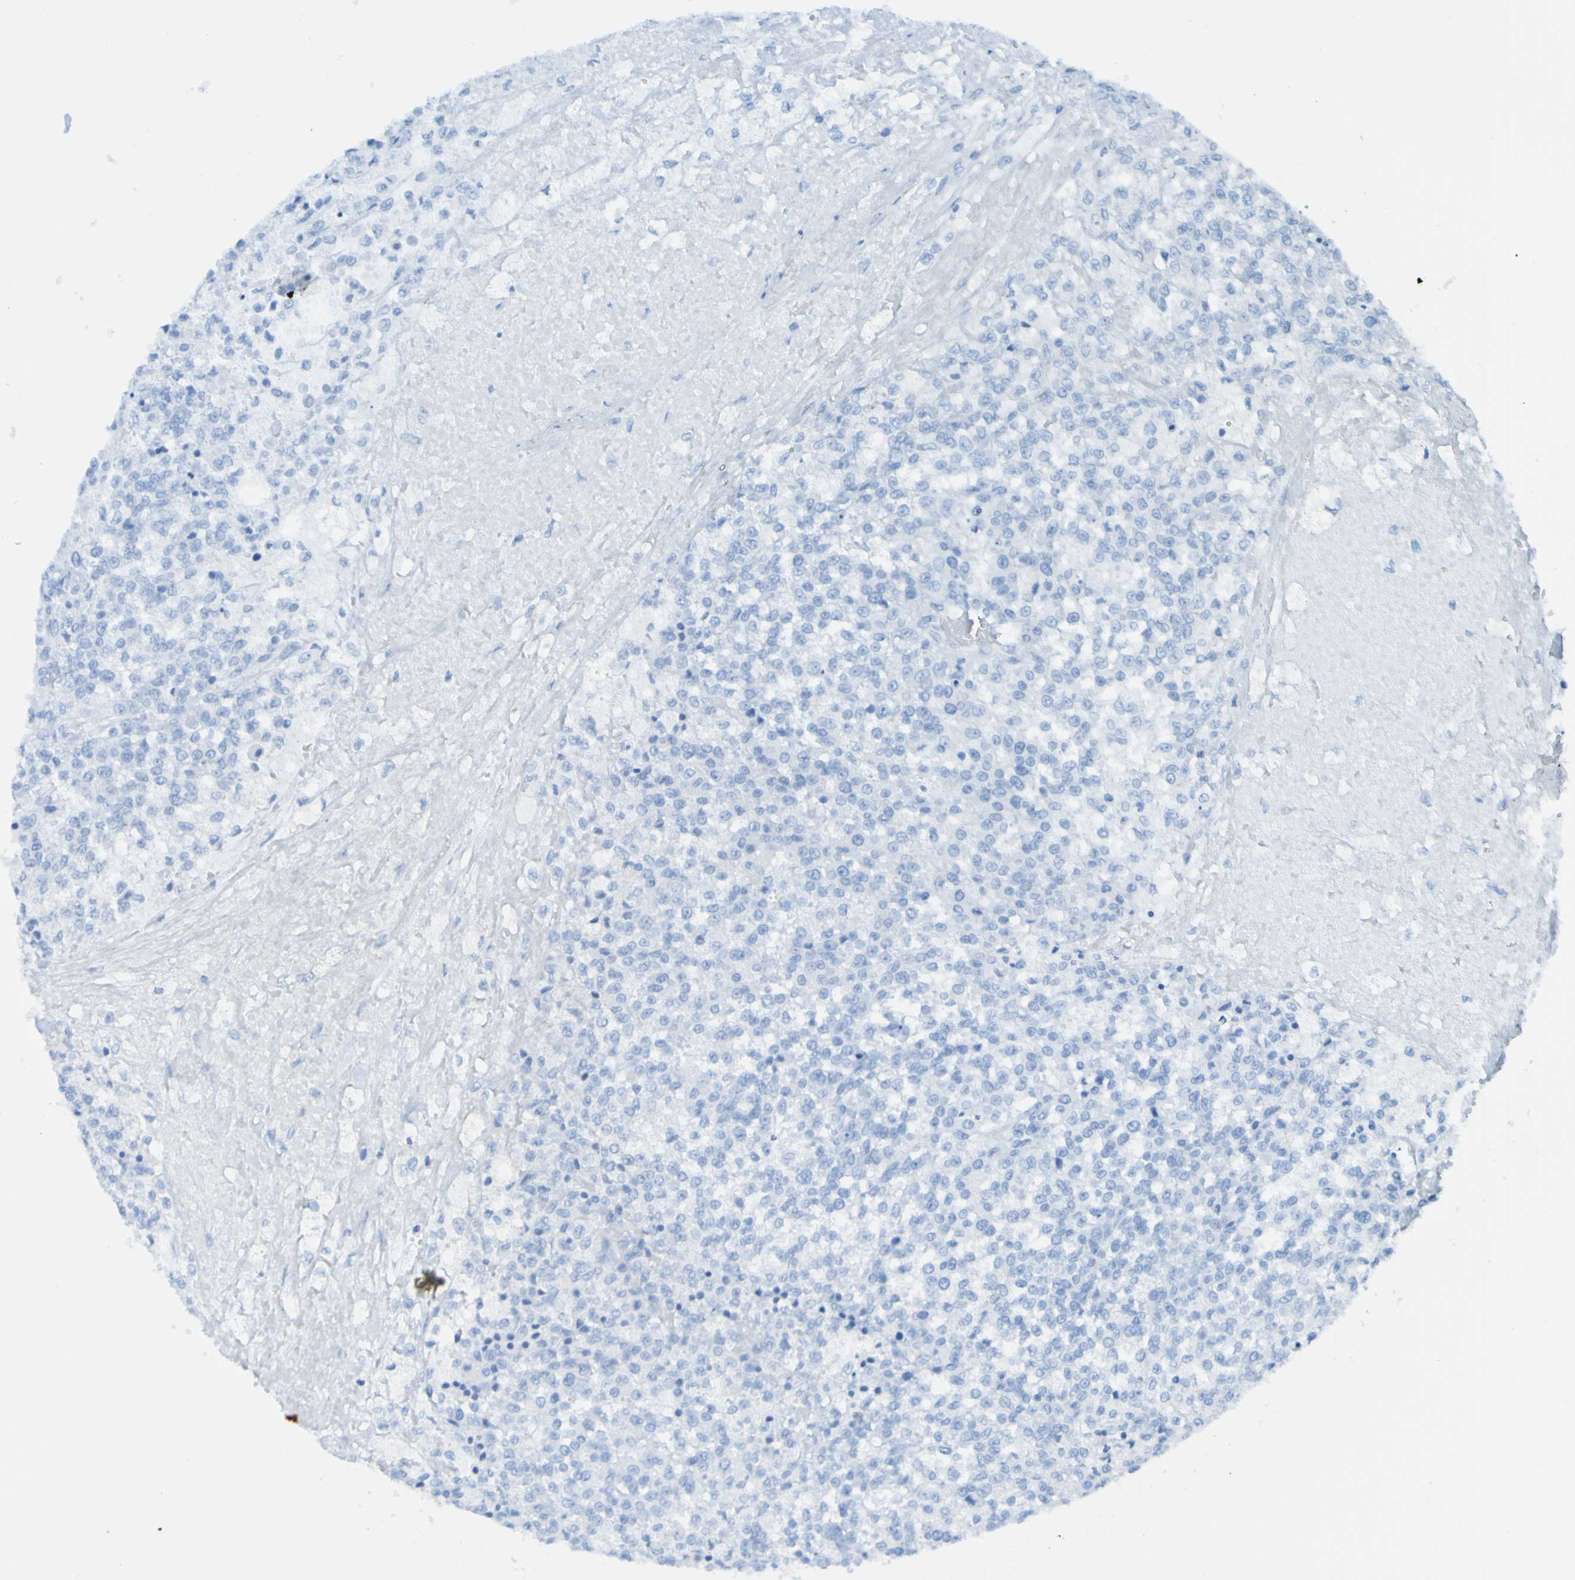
{"staining": {"intensity": "negative", "quantity": "none", "location": "none"}, "tissue": "testis cancer", "cell_type": "Tumor cells", "image_type": "cancer", "snomed": [{"axis": "morphology", "description": "Seminoma, NOS"}, {"axis": "topography", "description": "Testis"}], "caption": "Testis cancer was stained to show a protein in brown. There is no significant staining in tumor cells.", "gene": "ACMSD", "patient": {"sex": "male", "age": 59}}